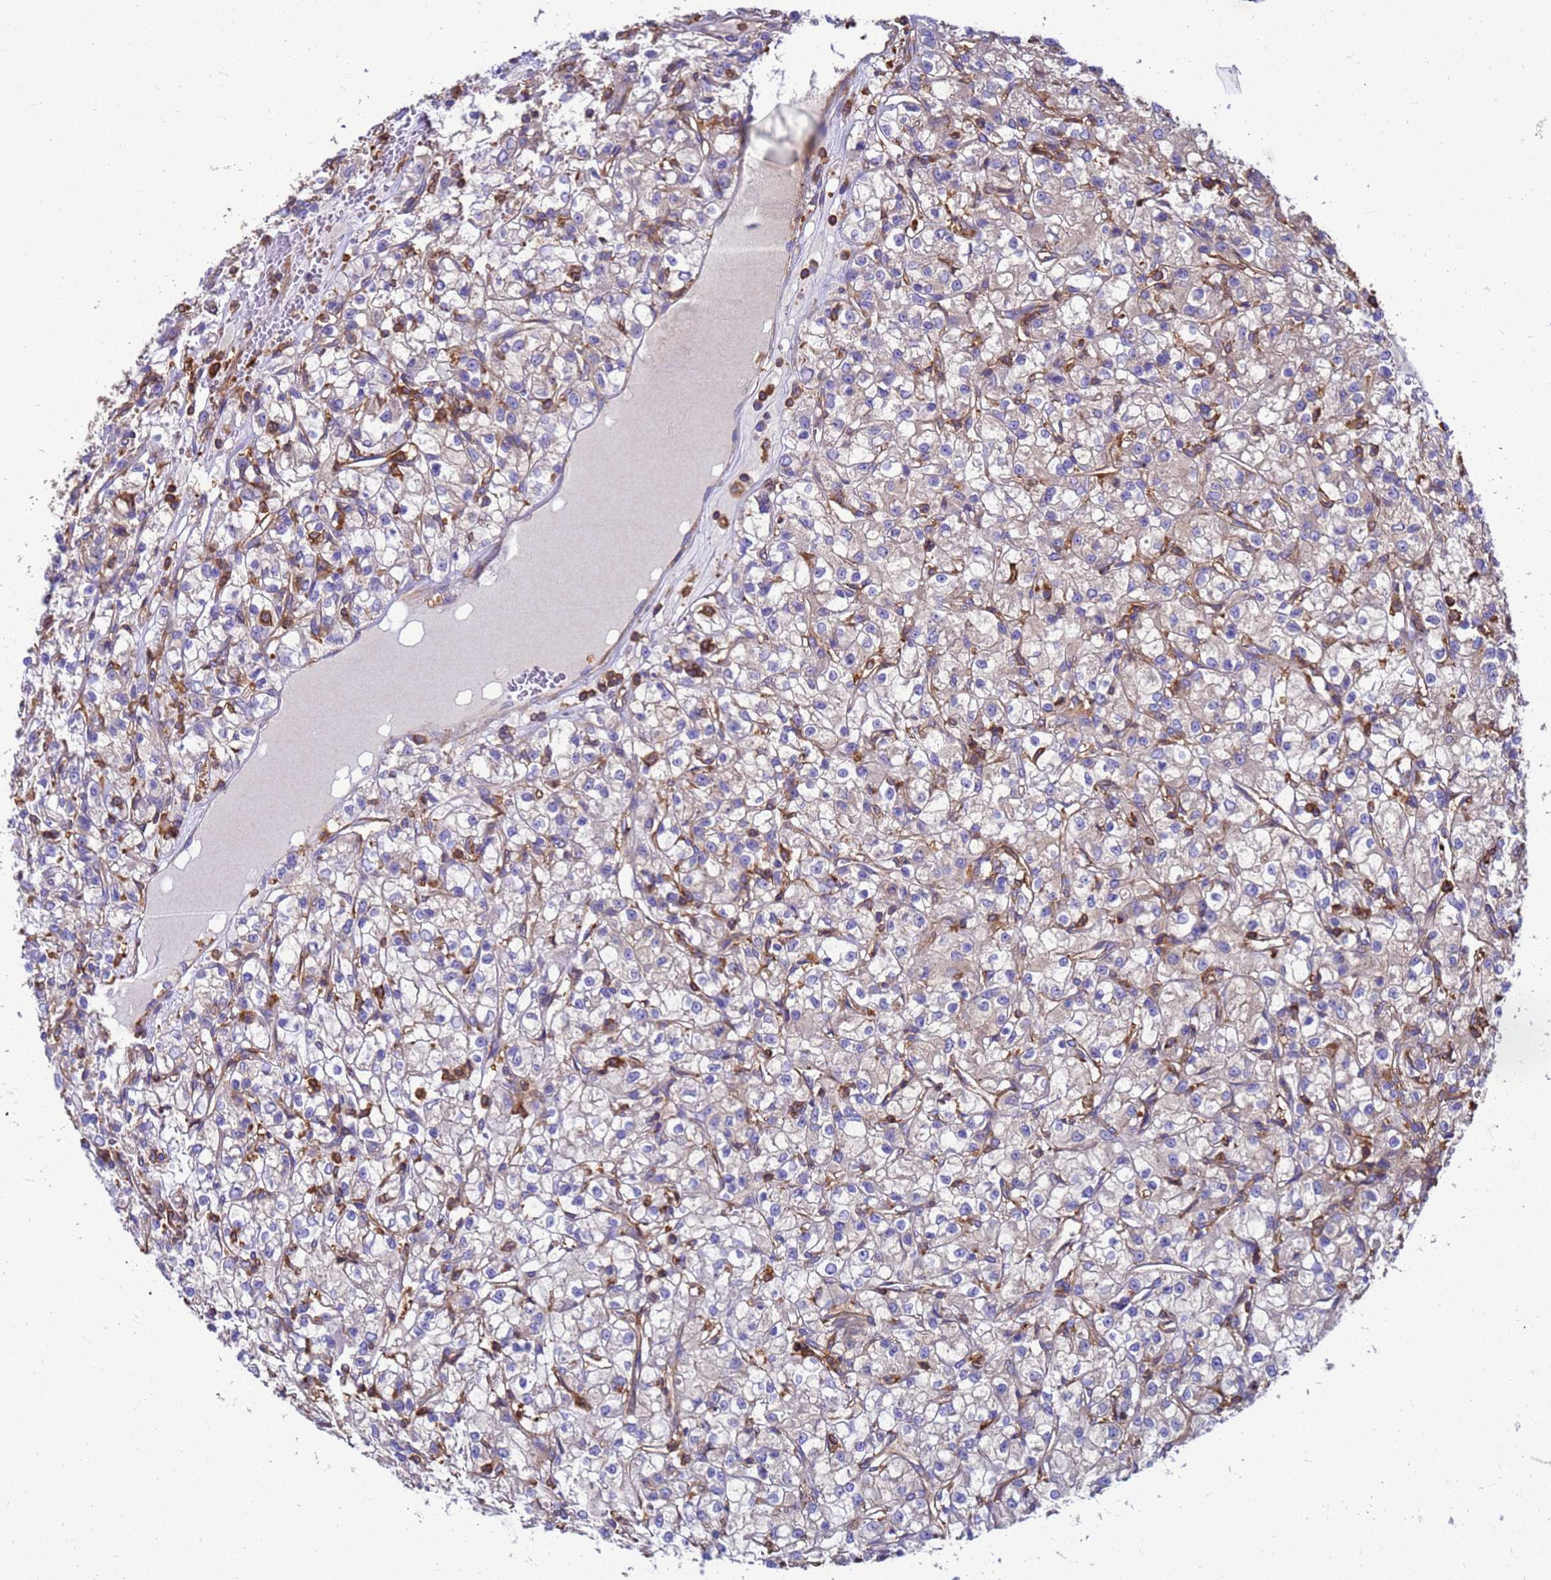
{"staining": {"intensity": "weak", "quantity": "<25%", "location": "cytoplasmic/membranous"}, "tissue": "renal cancer", "cell_type": "Tumor cells", "image_type": "cancer", "snomed": [{"axis": "morphology", "description": "Adenocarcinoma, NOS"}, {"axis": "topography", "description": "Kidney"}], "caption": "IHC micrograph of neoplastic tissue: renal cancer (adenocarcinoma) stained with DAB demonstrates no significant protein expression in tumor cells. Nuclei are stained in blue.", "gene": "ZNF235", "patient": {"sex": "female", "age": 59}}